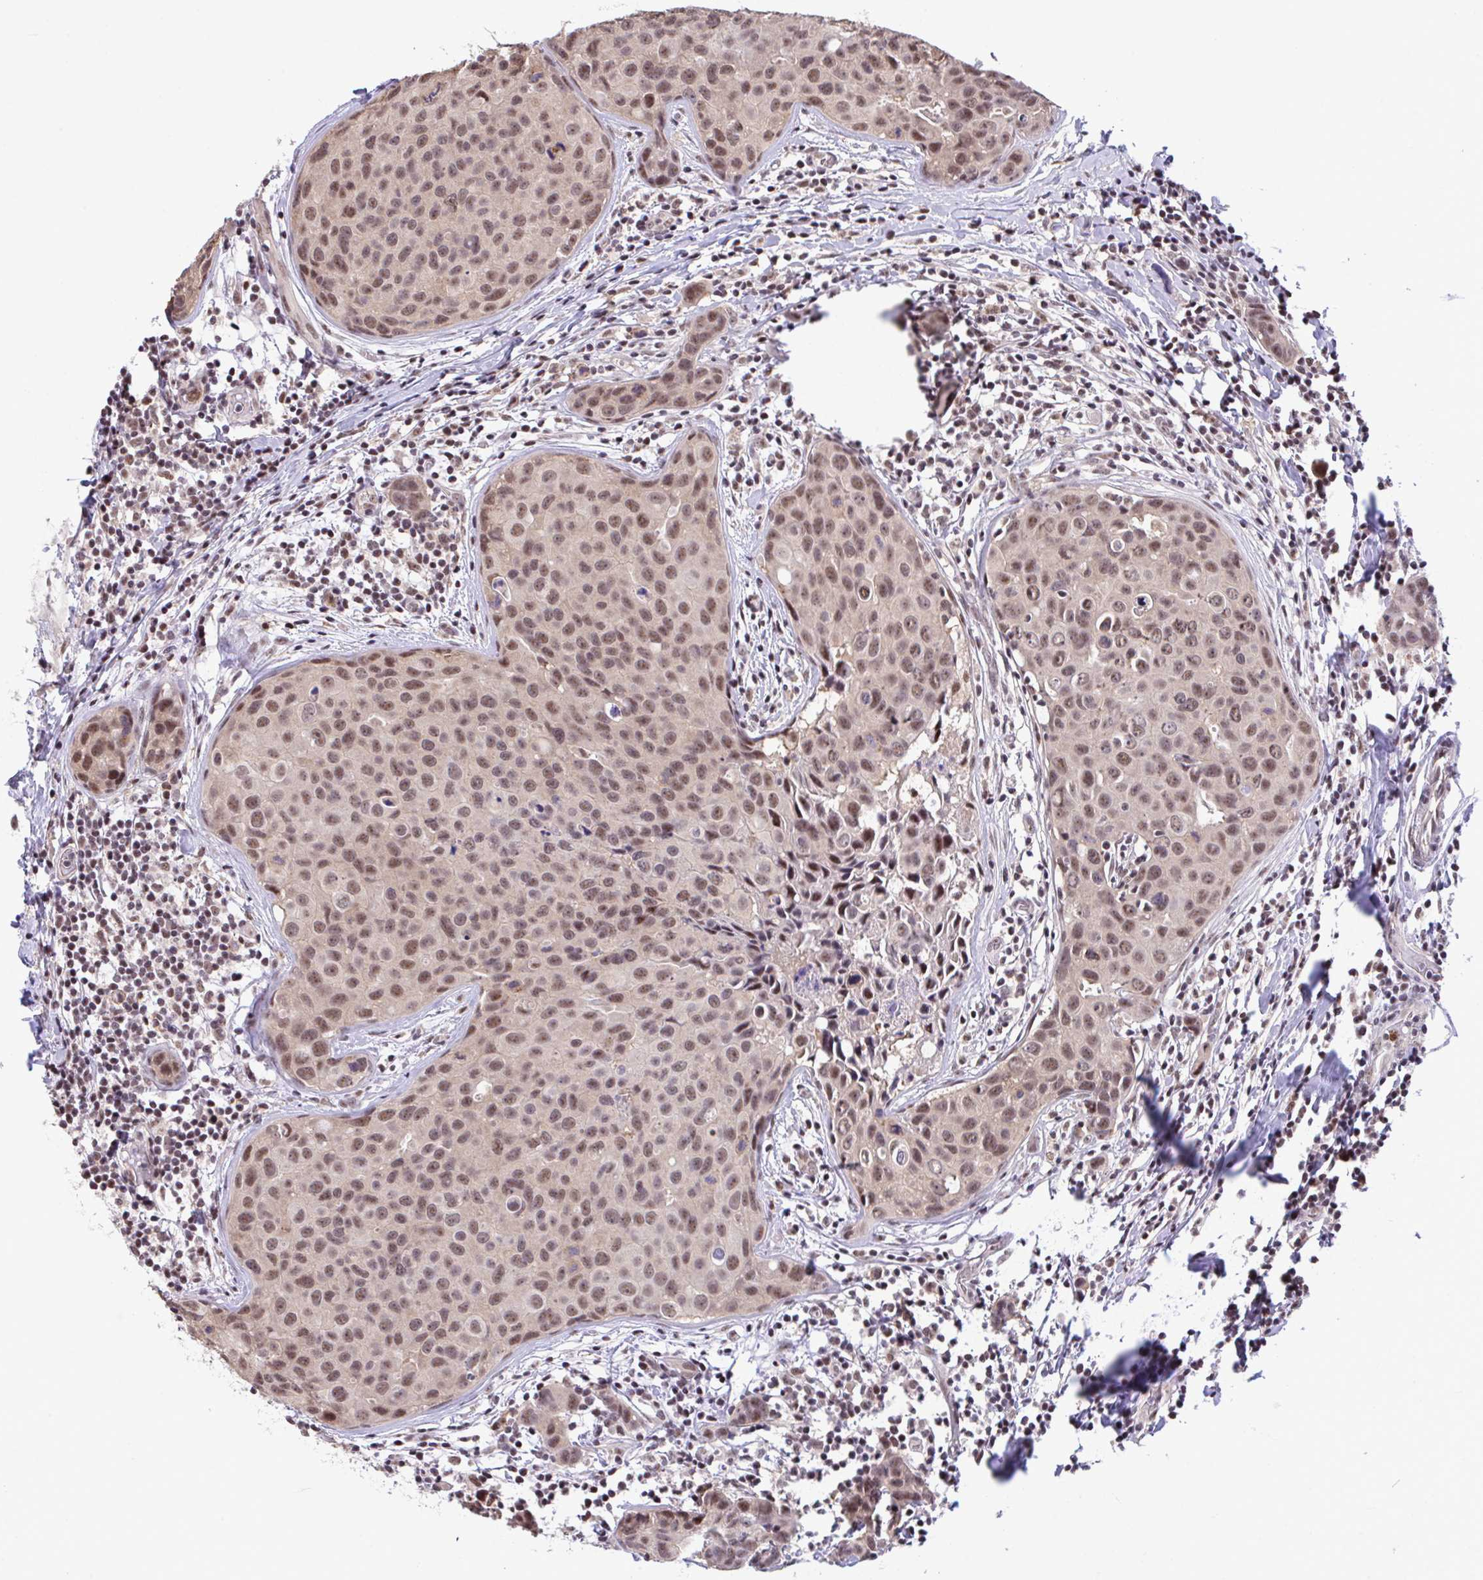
{"staining": {"intensity": "moderate", "quantity": ">75%", "location": "nuclear"}, "tissue": "breast cancer", "cell_type": "Tumor cells", "image_type": "cancer", "snomed": [{"axis": "morphology", "description": "Duct carcinoma"}, {"axis": "topography", "description": "Breast"}], "caption": "Tumor cells reveal medium levels of moderate nuclear positivity in about >75% of cells in breast intraductal carcinoma.", "gene": "OR6K3", "patient": {"sex": "female", "age": 24}}